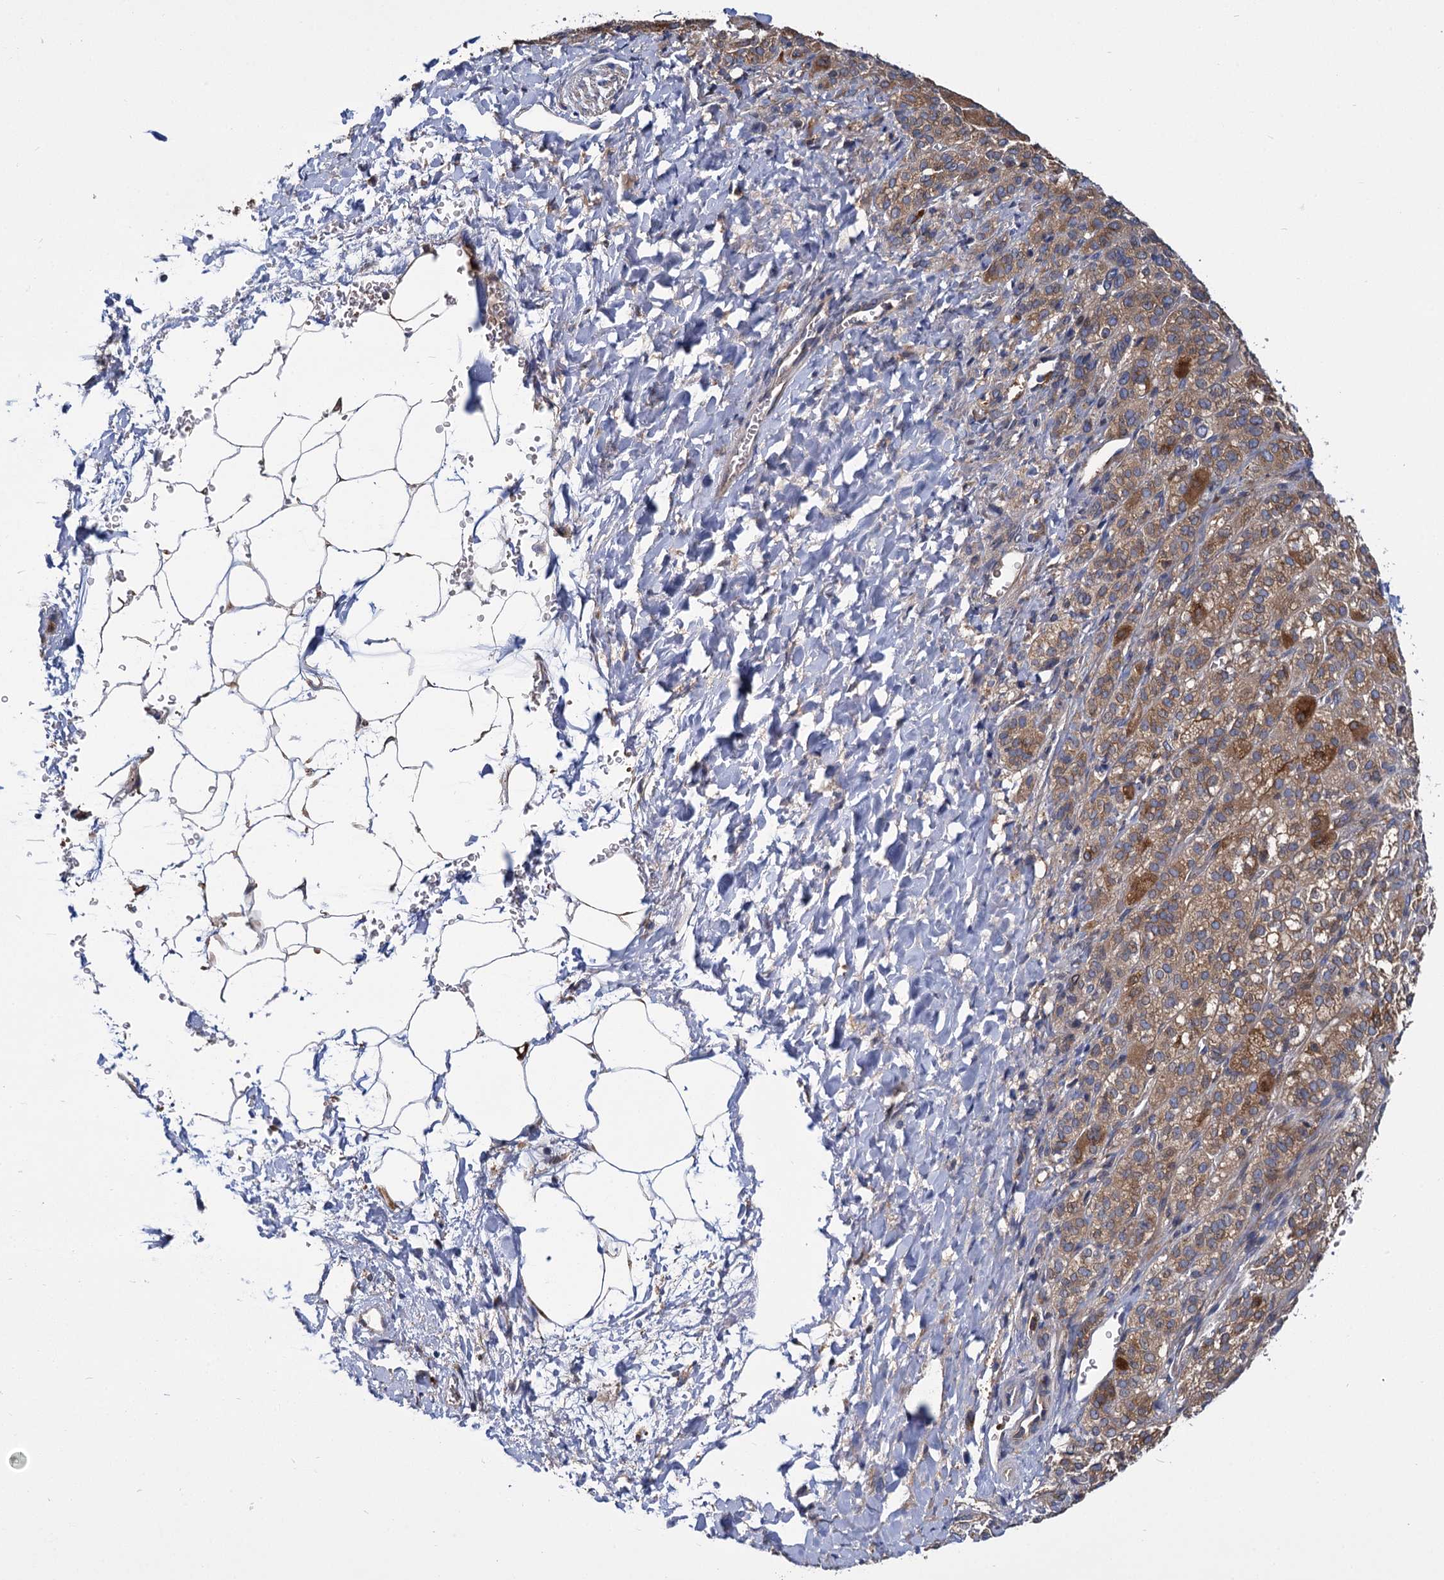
{"staining": {"intensity": "moderate", "quantity": "25%-75%", "location": "cytoplasmic/membranous"}, "tissue": "adrenal gland", "cell_type": "Glandular cells", "image_type": "normal", "snomed": [{"axis": "morphology", "description": "Normal tissue, NOS"}, {"axis": "topography", "description": "Adrenal gland"}], "caption": "Unremarkable adrenal gland demonstrates moderate cytoplasmic/membranous positivity in approximately 25%-75% of glandular cells, visualized by immunohistochemistry.", "gene": "GCLC", "patient": {"sex": "female", "age": 57}}